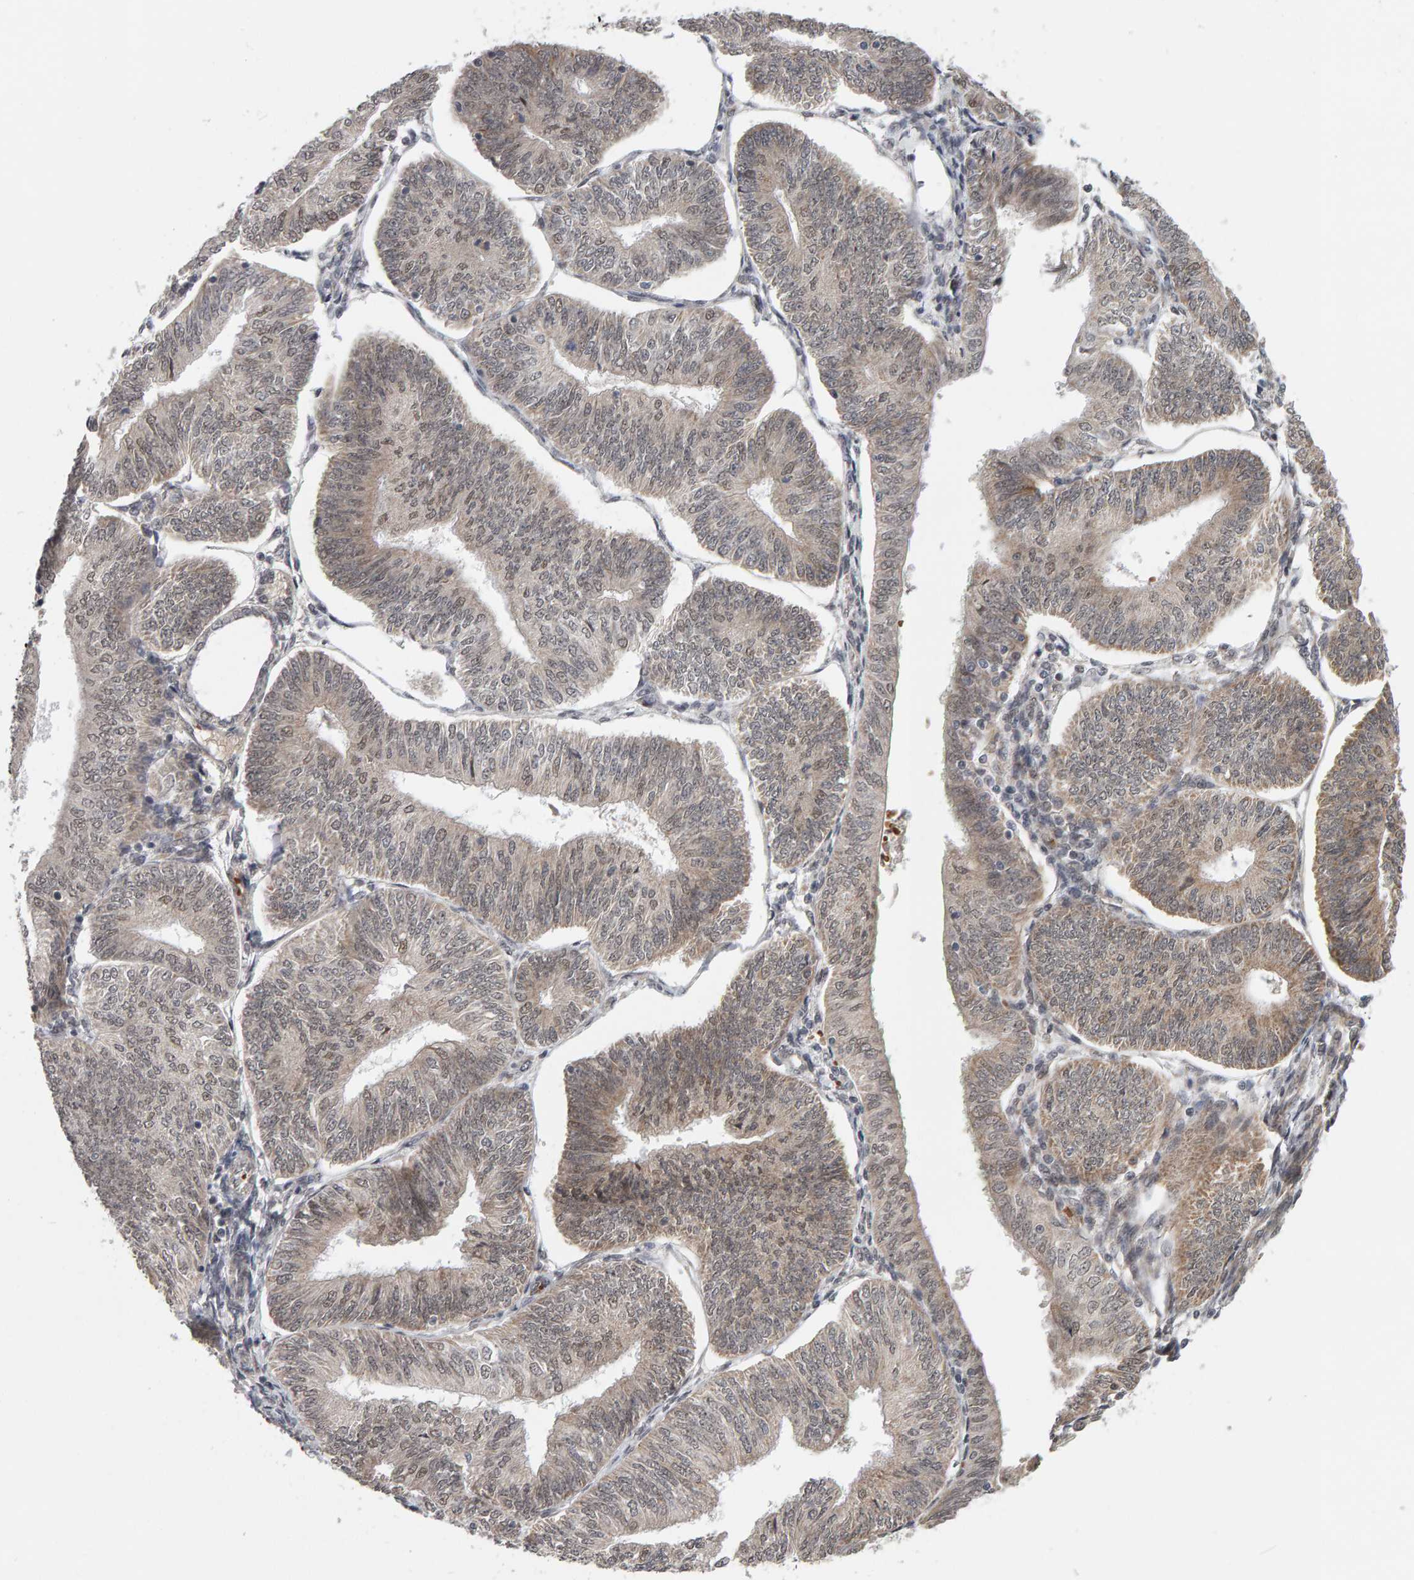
{"staining": {"intensity": "moderate", "quantity": "25%-75%", "location": "cytoplasmic/membranous,nuclear"}, "tissue": "endometrial cancer", "cell_type": "Tumor cells", "image_type": "cancer", "snomed": [{"axis": "morphology", "description": "Adenocarcinoma, NOS"}, {"axis": "topography", "description": "Endometrium"}], "caption": "A brown stain shows moderate cytoplasmic/membranous and nuclear positivity of a protein in adenocarcinoma (endometrial) tumor cells.", "gene": "DAP3", "patient": {"sex": "female", "age": 58}}